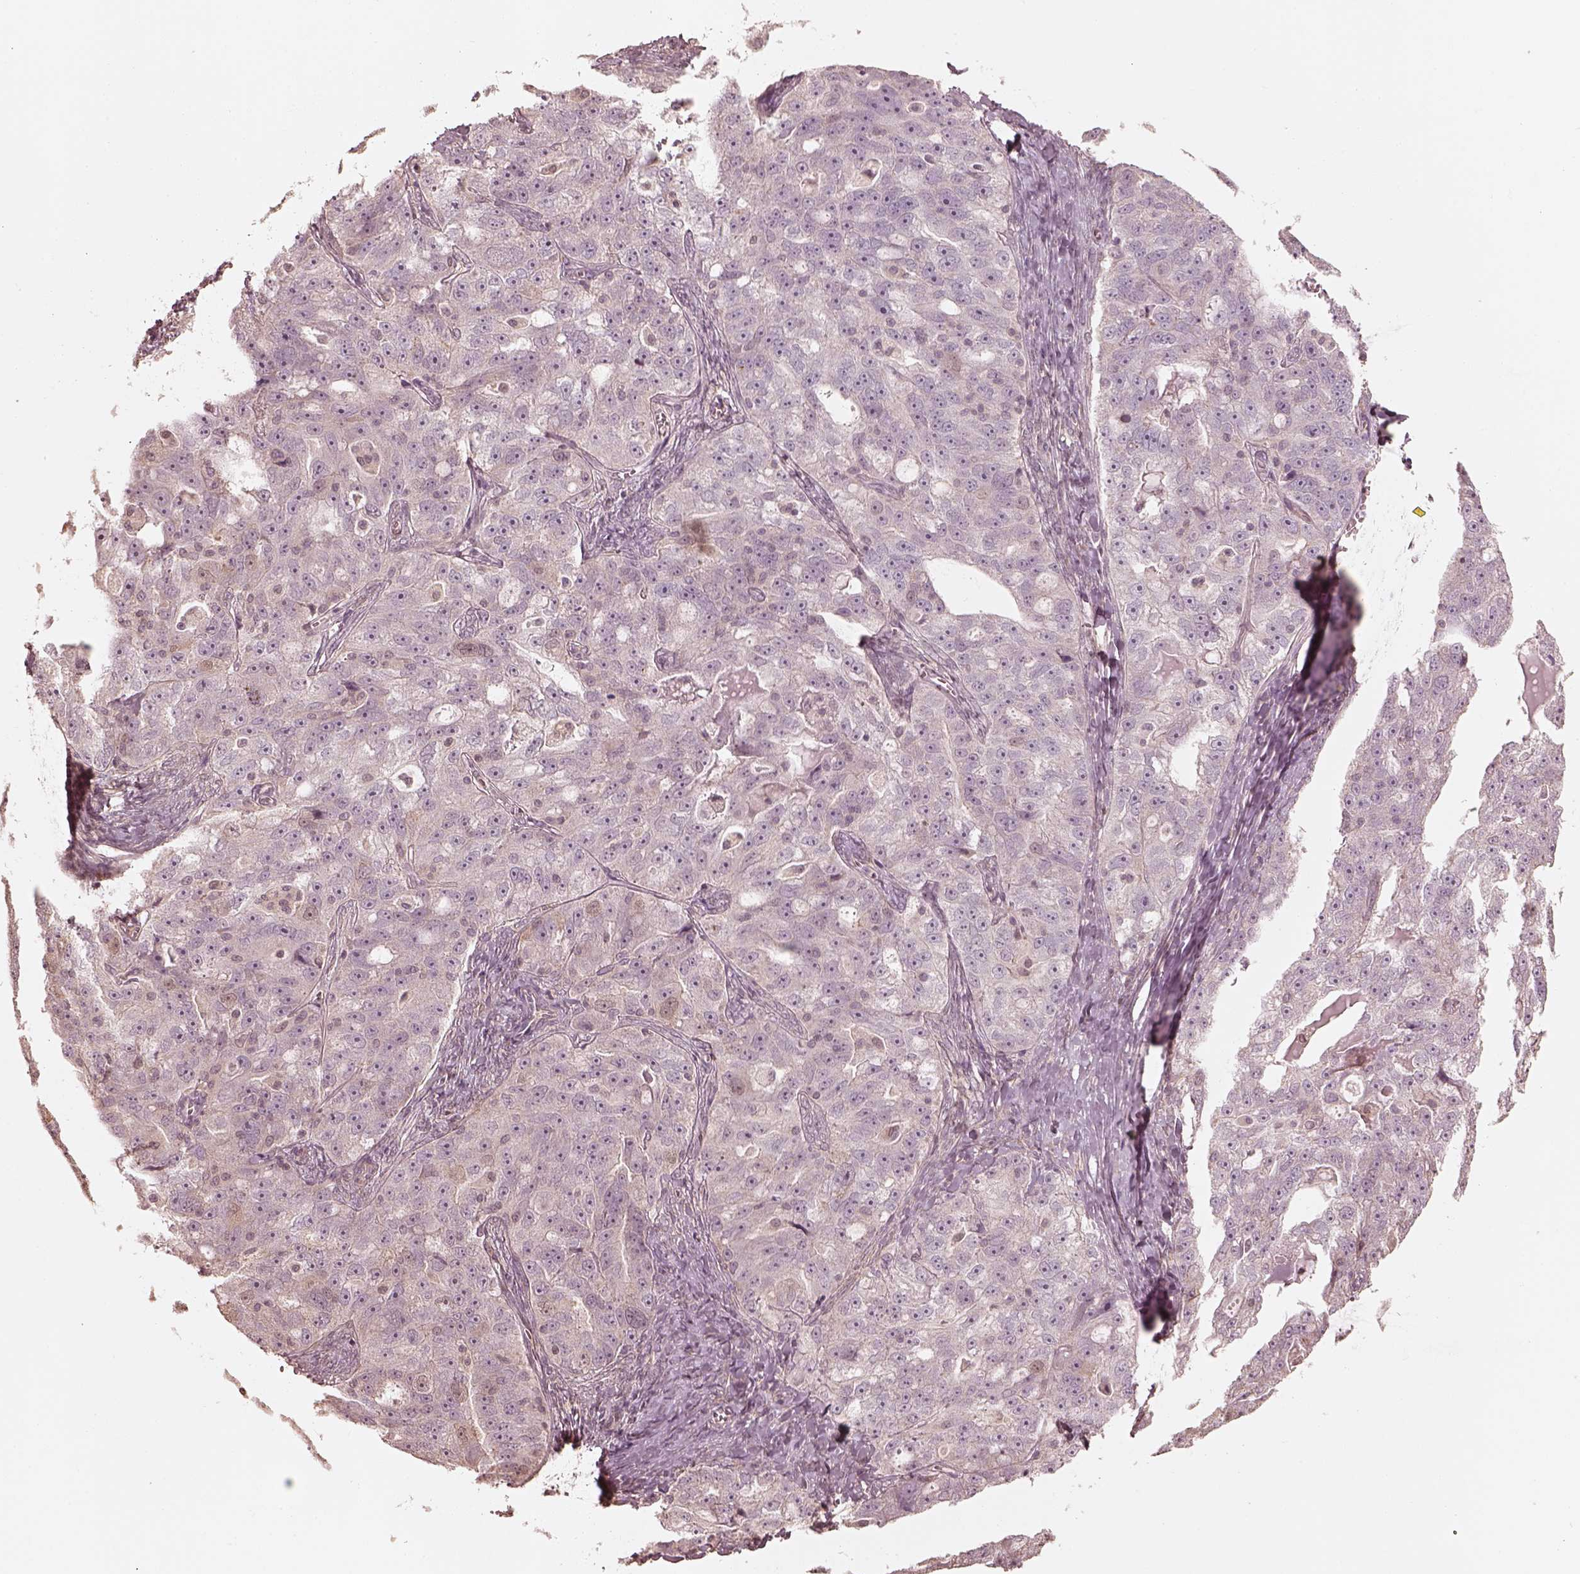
{"staining": {"intensity": "negative", "quantity": "none", "location": "none"}, "tissue": "ovarian cancer", "cell_type": "Tumor cells", "image_type": "cancer", "snomed": [{"axis": "morphology", "description": "Cystadenocarcinoma, serous, NOS"}, {"axis": "topography", "description": "Ovary"}], "caption": "Immunohistochemistry of human ovarian cancer demonstrates no positivity in tumor cells.", "gene": "KIF5C", "patient": {"sex": "female", "age": 51}}